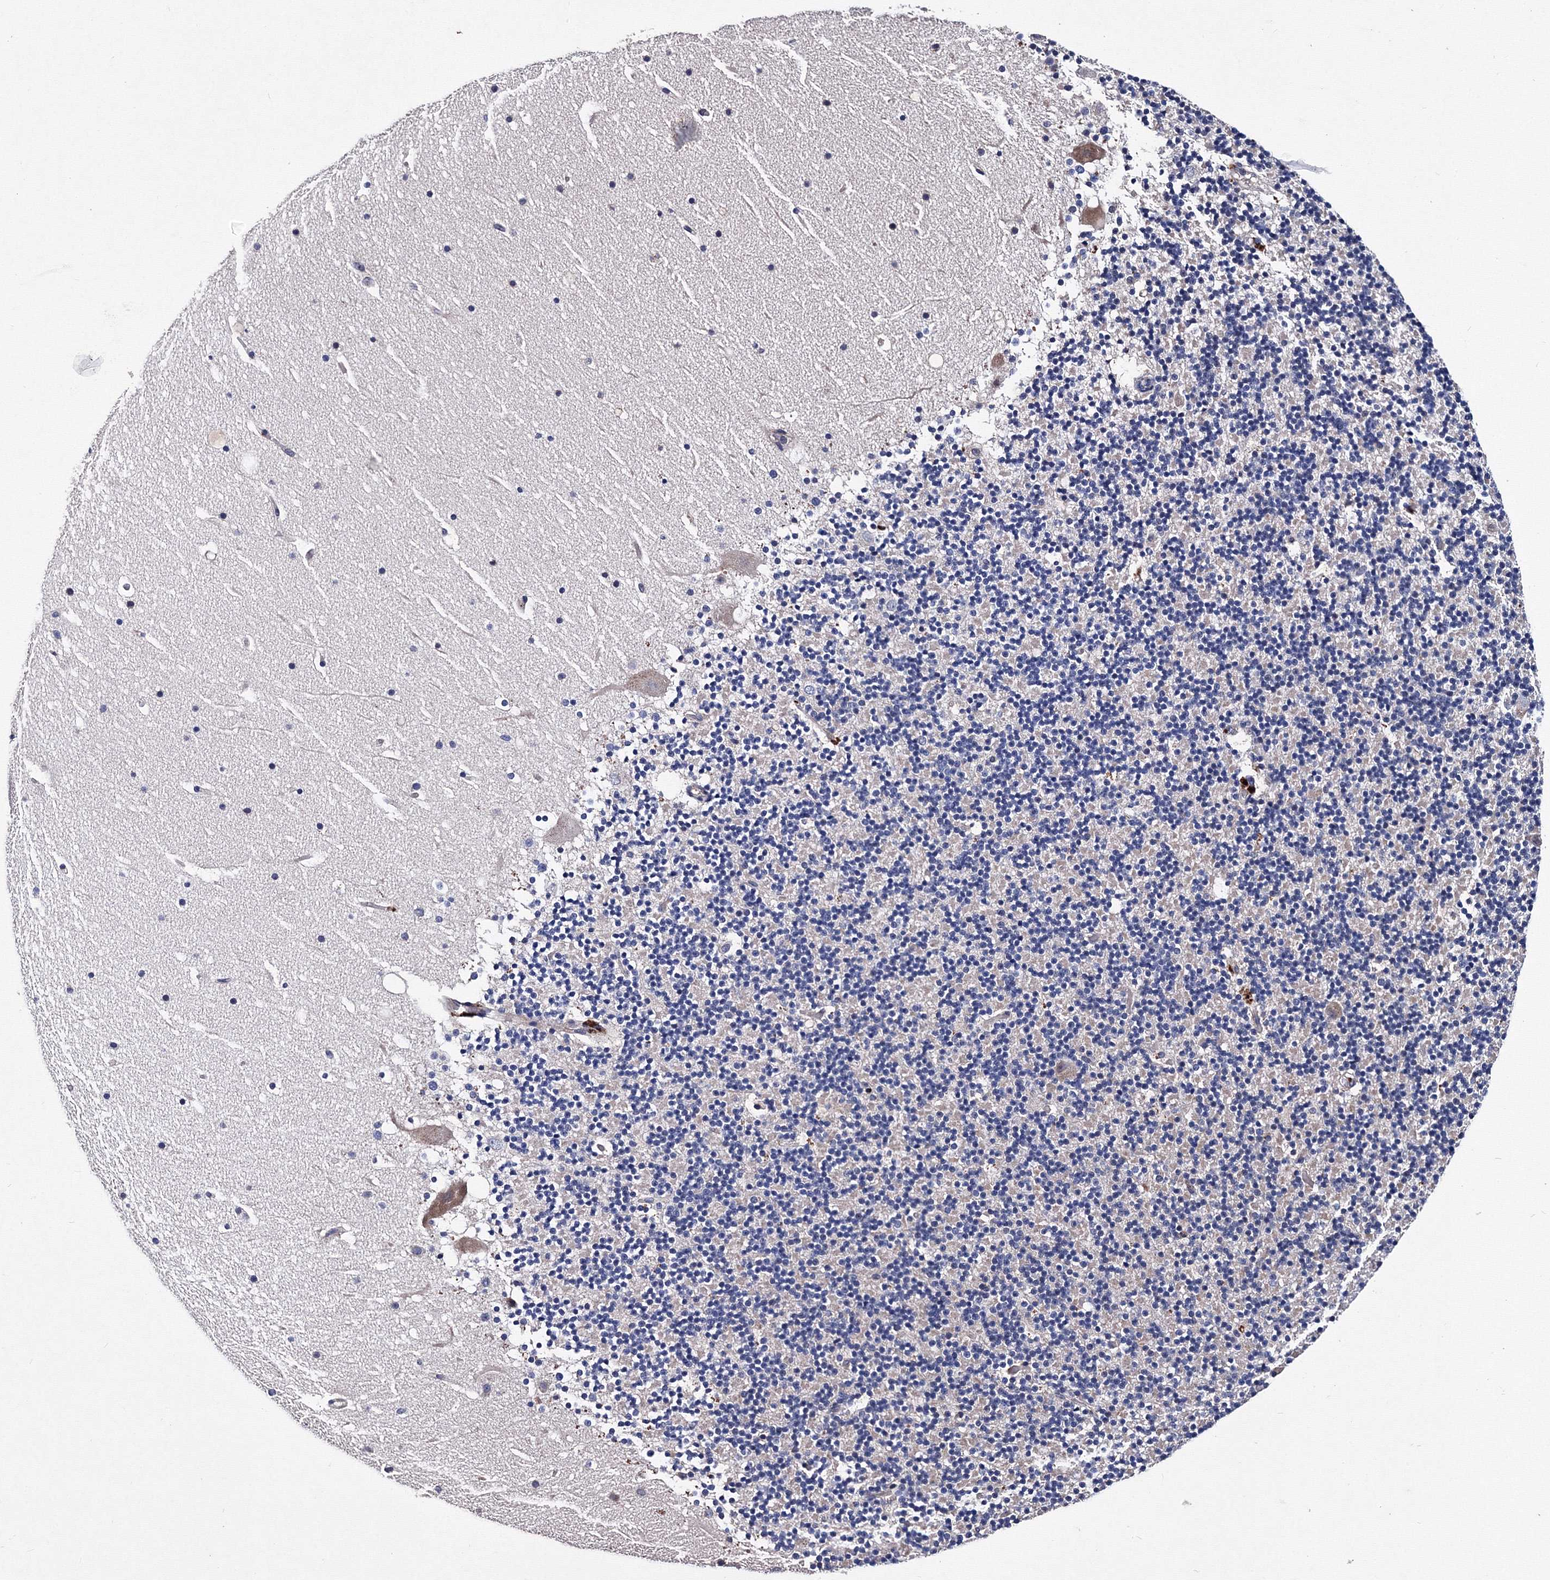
{"staining": {"intensity": "negative", "quantity": "none", "location": "none"}, "tissue": "cerebellum", "cell_type": "Cells in granular layer", "image_type": "normal", "snomed": [{"axis": "morphology", "description": "Normal tissue, NOS"}, {"axis": "topography", "description": "Cerebellum"}], "caption": "Immunohistochemistry image of unremarkable cerebellum: human cerebellum stained with DAB exhibits no significant protein positivity in cells in granular layer.", "gene": "PHYKPL", "patient": {"sex": "male", "age": 57}}